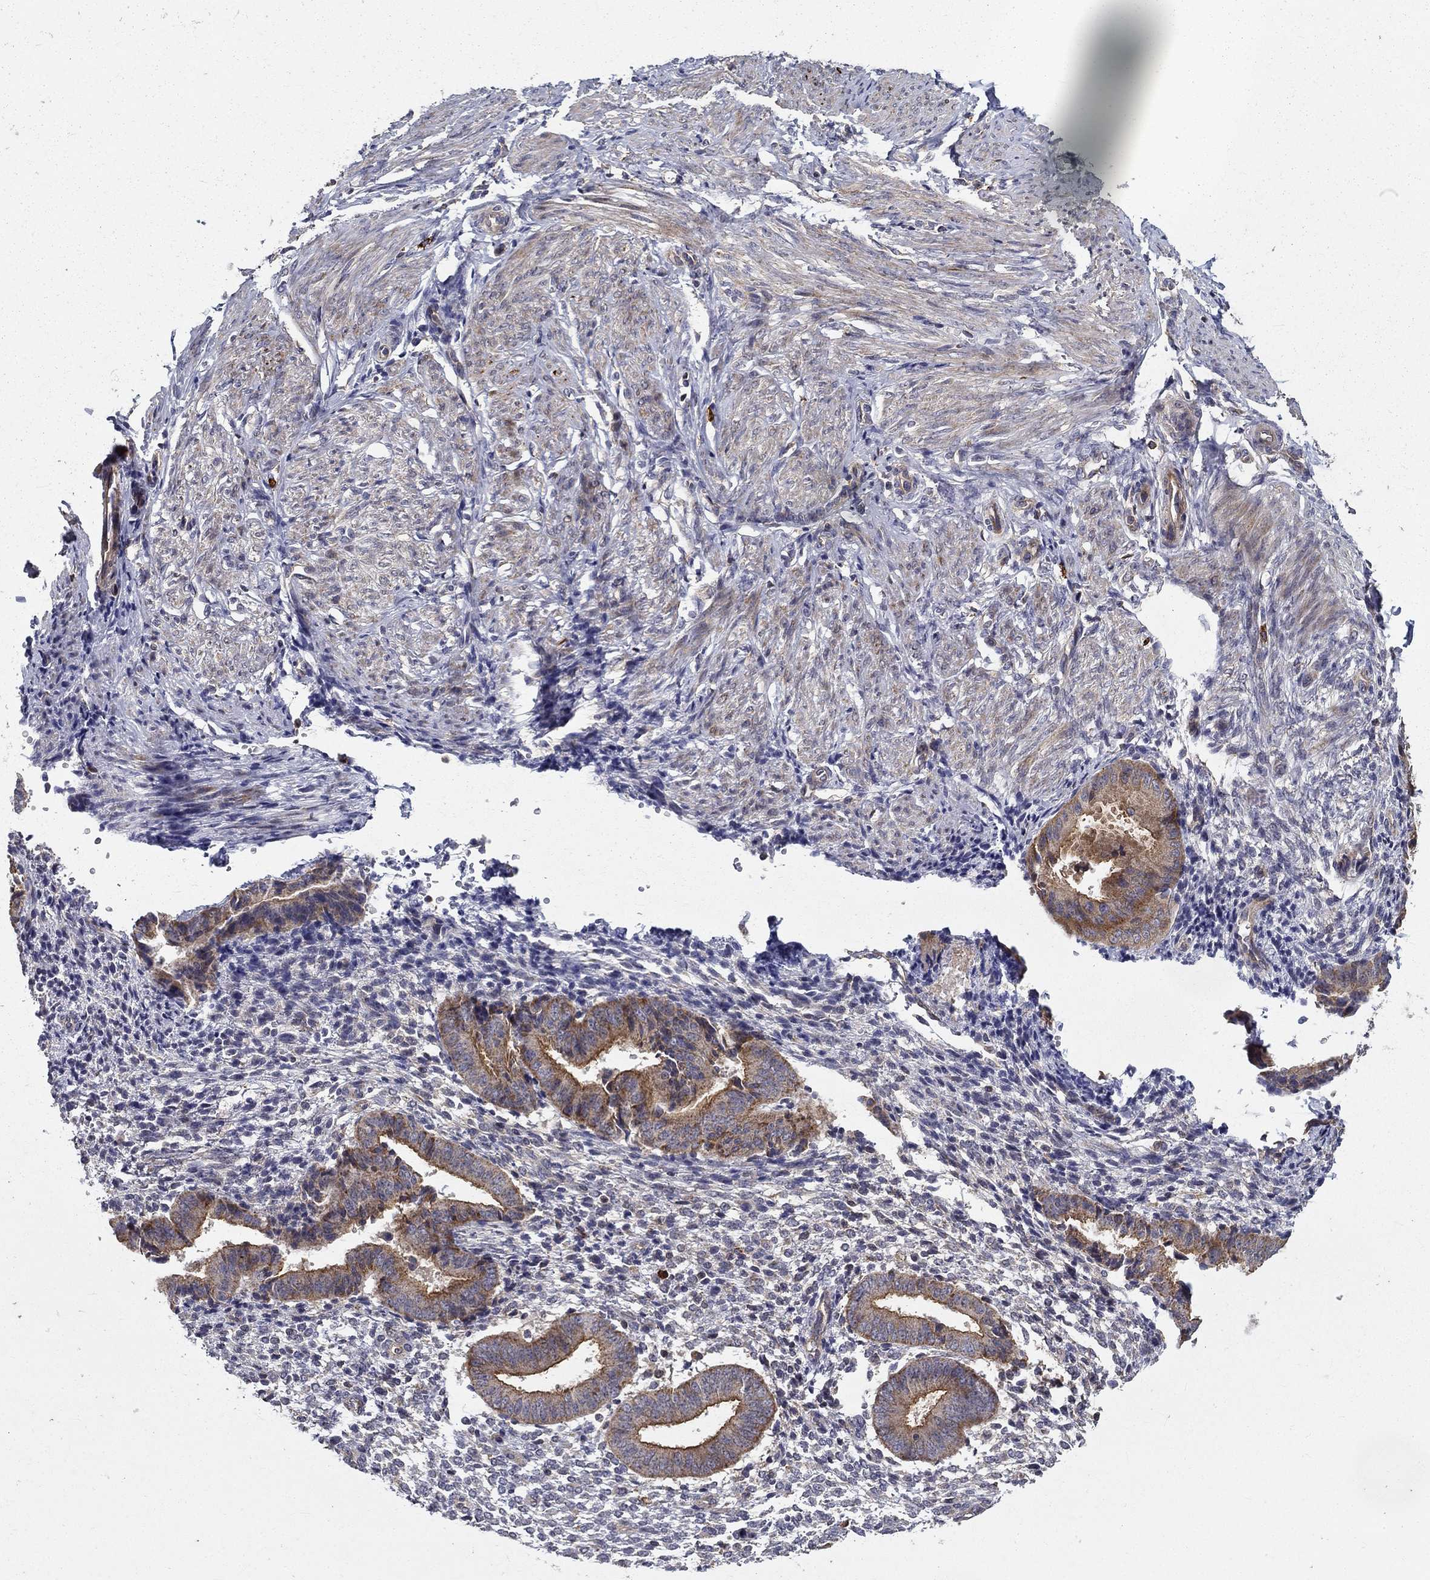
{"staining": {"intensity": "negative", "quantity": "none", "location": "none"}, "tissue": "endometrium", "cell_type": "Cells in endometrial stroma", "image_type": "normal", "snomed": [{"axis": "morphology", "description": "Normal tissue, NOS"}, {"axis": "topography", "description": "Endometrium"}], "caption": "This is an IHC micrograph of normal endometrium. There is no staining in cells in endometrial stroma.", "gene": "ALDH4A1", "patient": {"sex": "female", "age": 47}}